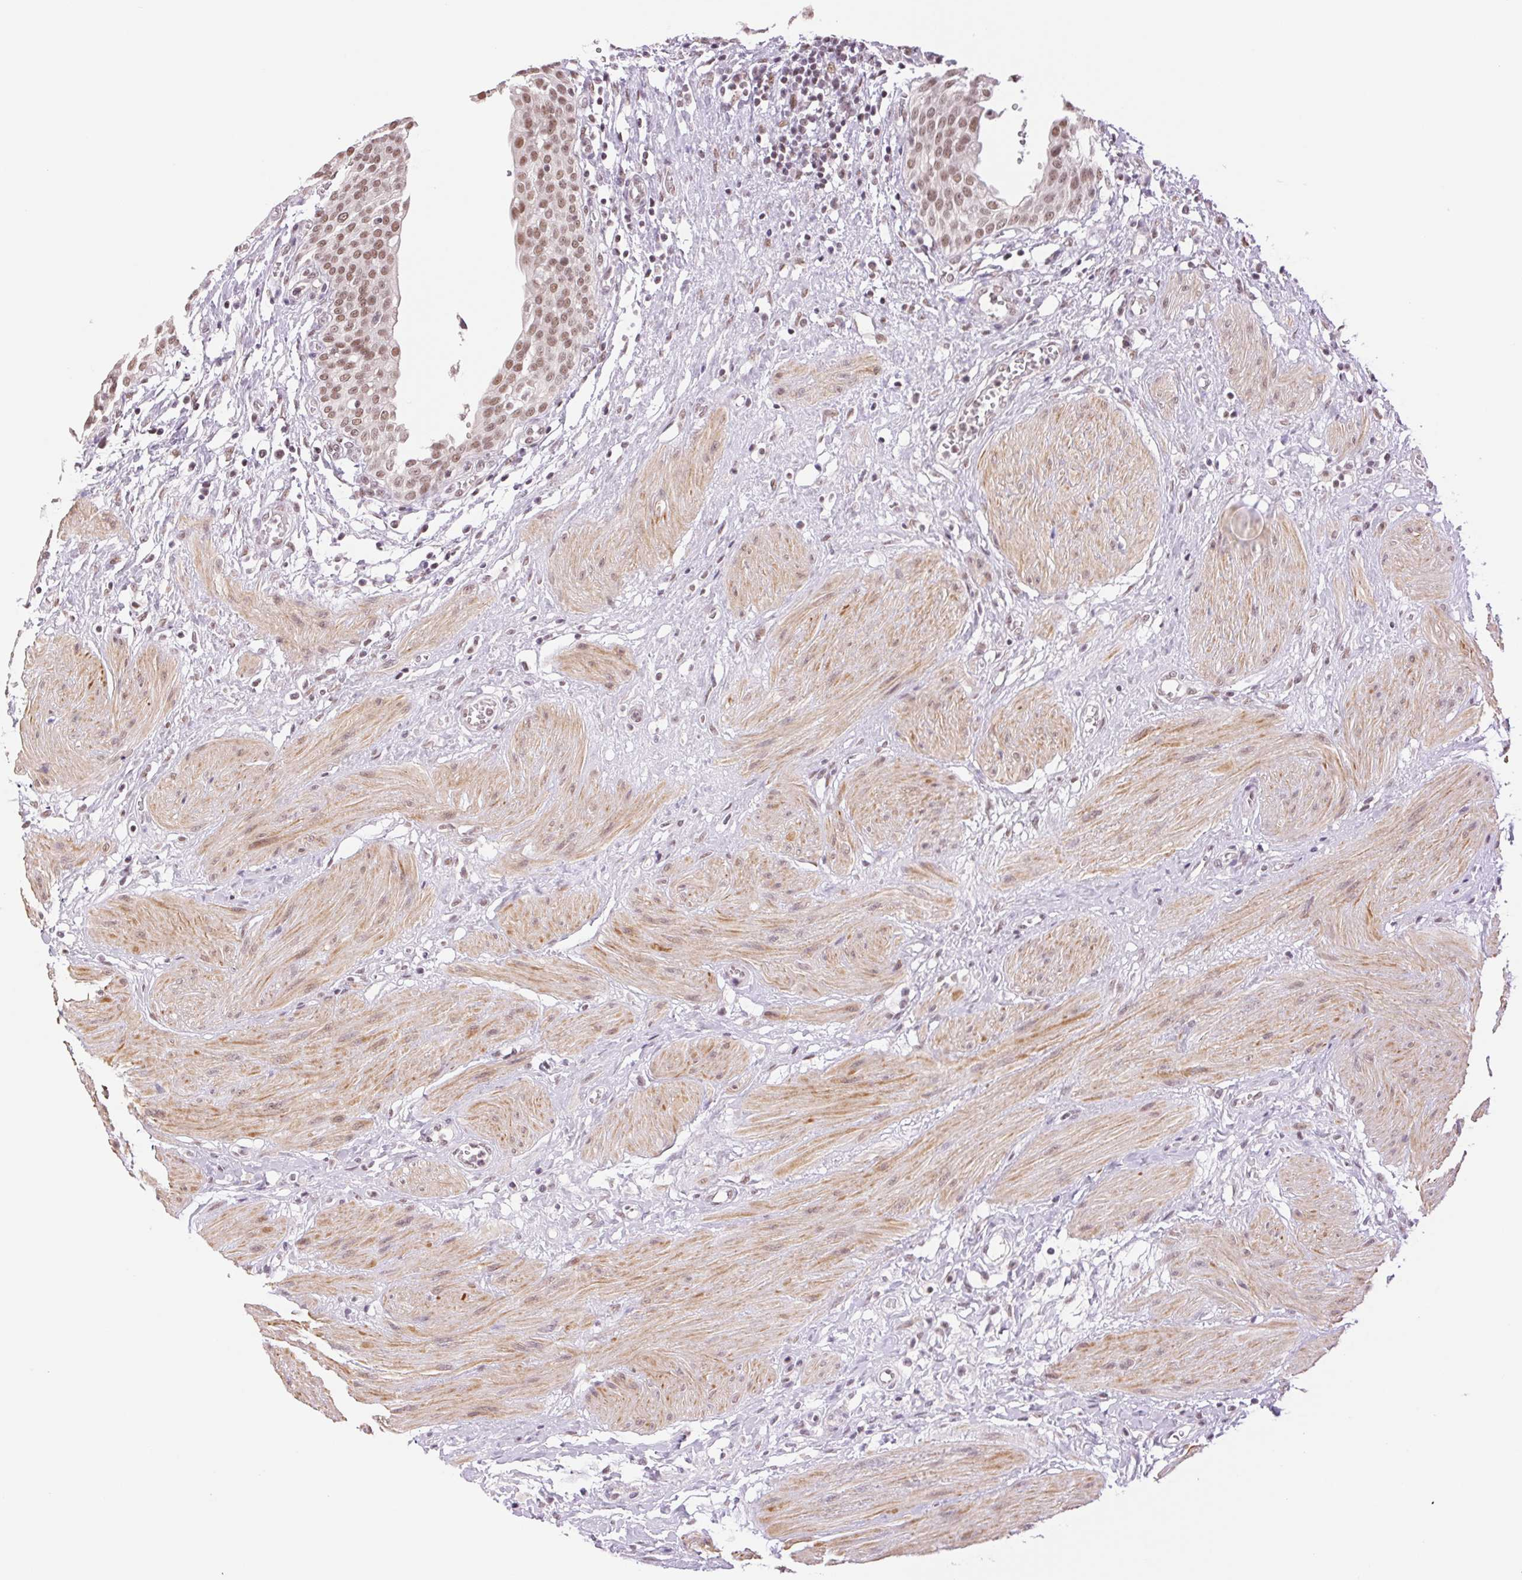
{"staining": {"intensity": "moderate", "quantity": ">75%", "location": "nuclear"}, "tissue": "urinary bladder", "cell_type": "Urothelial cells", "image_type": "normal", "snomed": [{"axis": "morphology", "description": "Normal tissue, NOS"}, {"axis": "topography", "description": "Urinary bladder"}], "caption": "A high-resolution histopathology image shows immunohistochemistry (IHC) staining of unremarkable urinary bladder, which reveals moderate nuclear positivity in about >75% of urothelial cells. (brown staining indicates protein expression, while blue staining denotes nuclei).", "gene": "RPRD1B", "patient": {"sex": "male", "age": 55}}